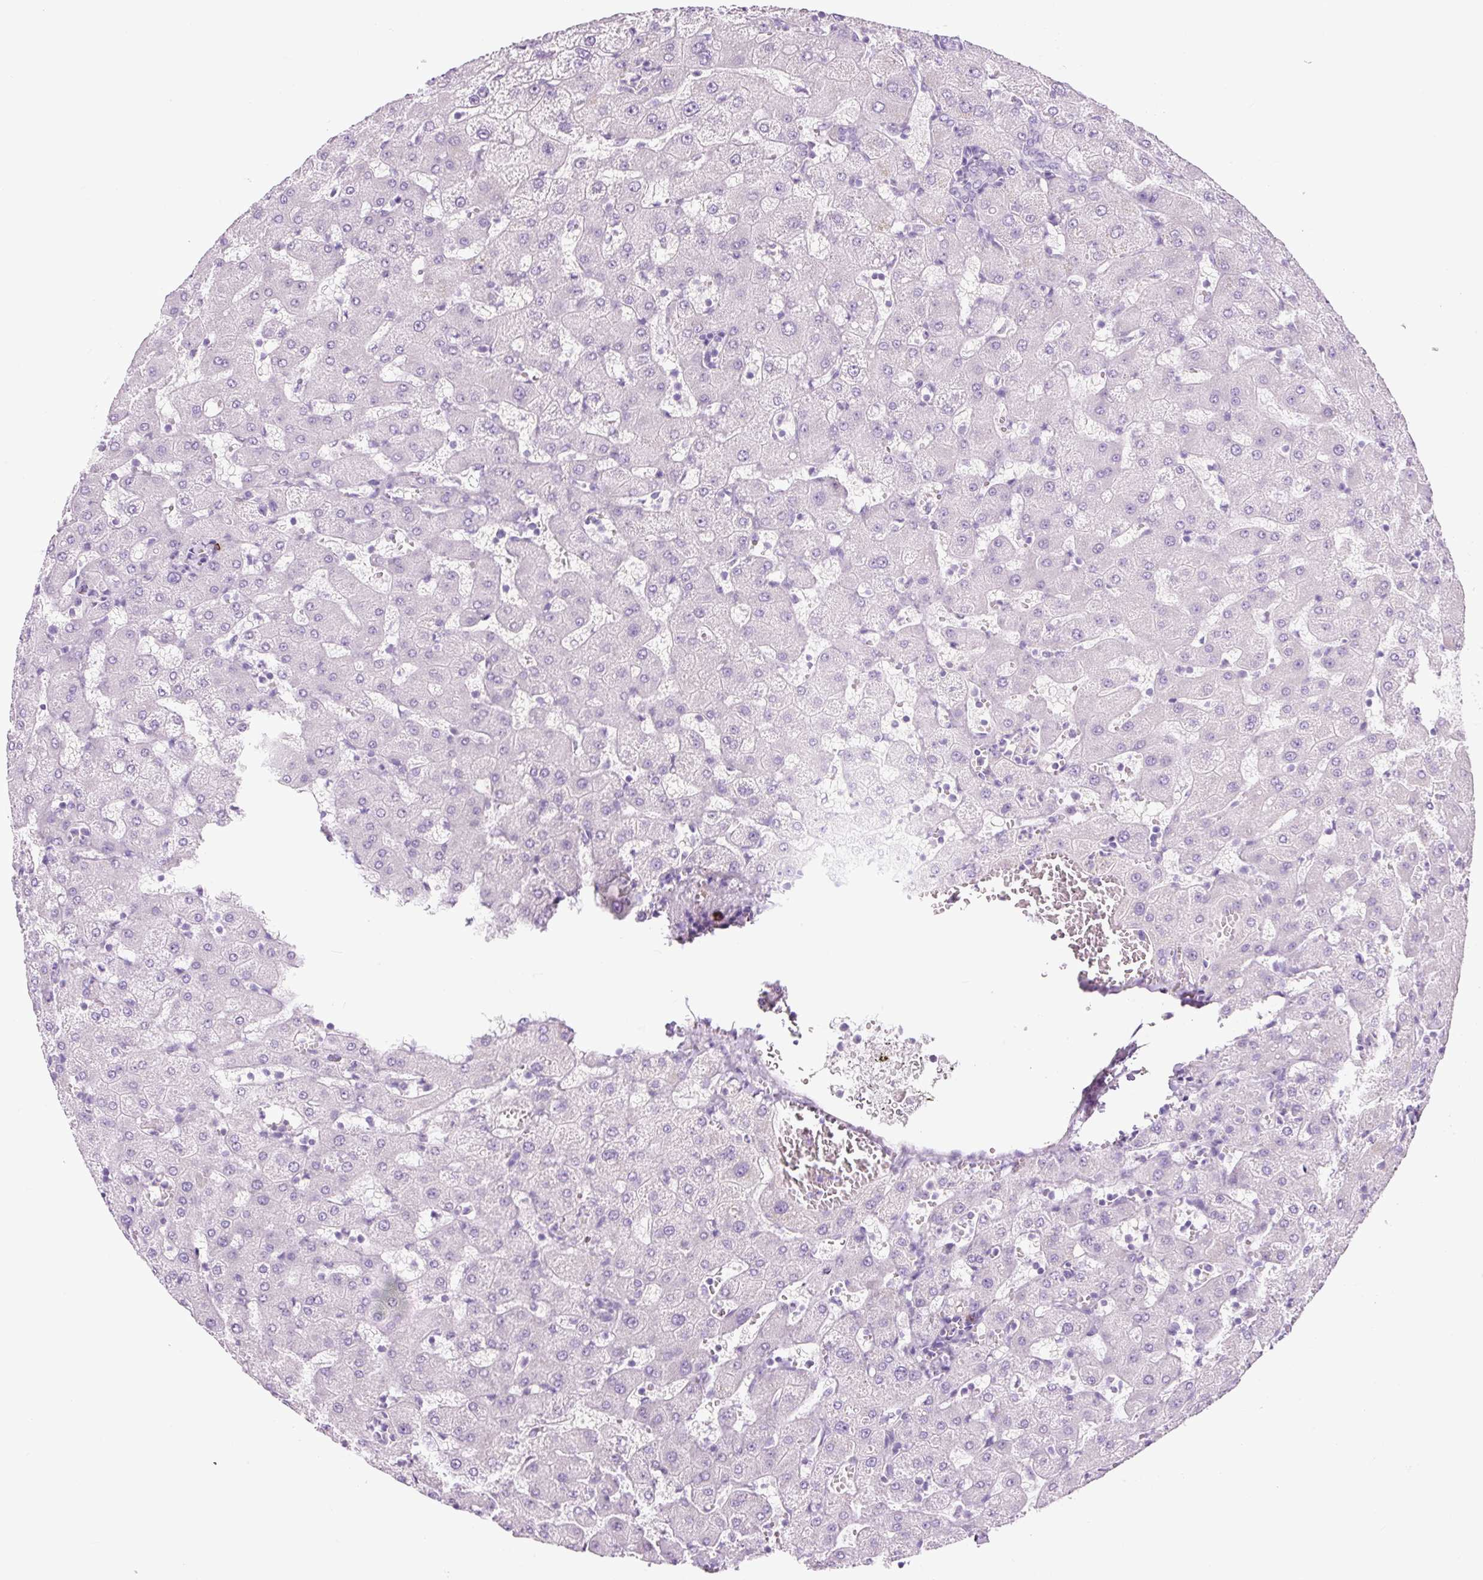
{"staining": {"intensity": "negative", "quantity": "none", "location": "none"}, "tissue": "liver", "cell_type": "Cholangiocytes", "image_type": "normal", "snomed": [{"axis": "morphology", "description": "Normal tissue, NOS"}, {"axis": "topography", "description": "Liver"}], "caption": "Immunohistochemistry (IHC) image of normal human liver stained for a protein (brown), which exhibits no positivity in cholangiocytes. (DAB (3,3'-diaminobenzidine) IHC, high magnification).", "gene": "RNF212B", "patient": {"sex": "female", "age": 63}}